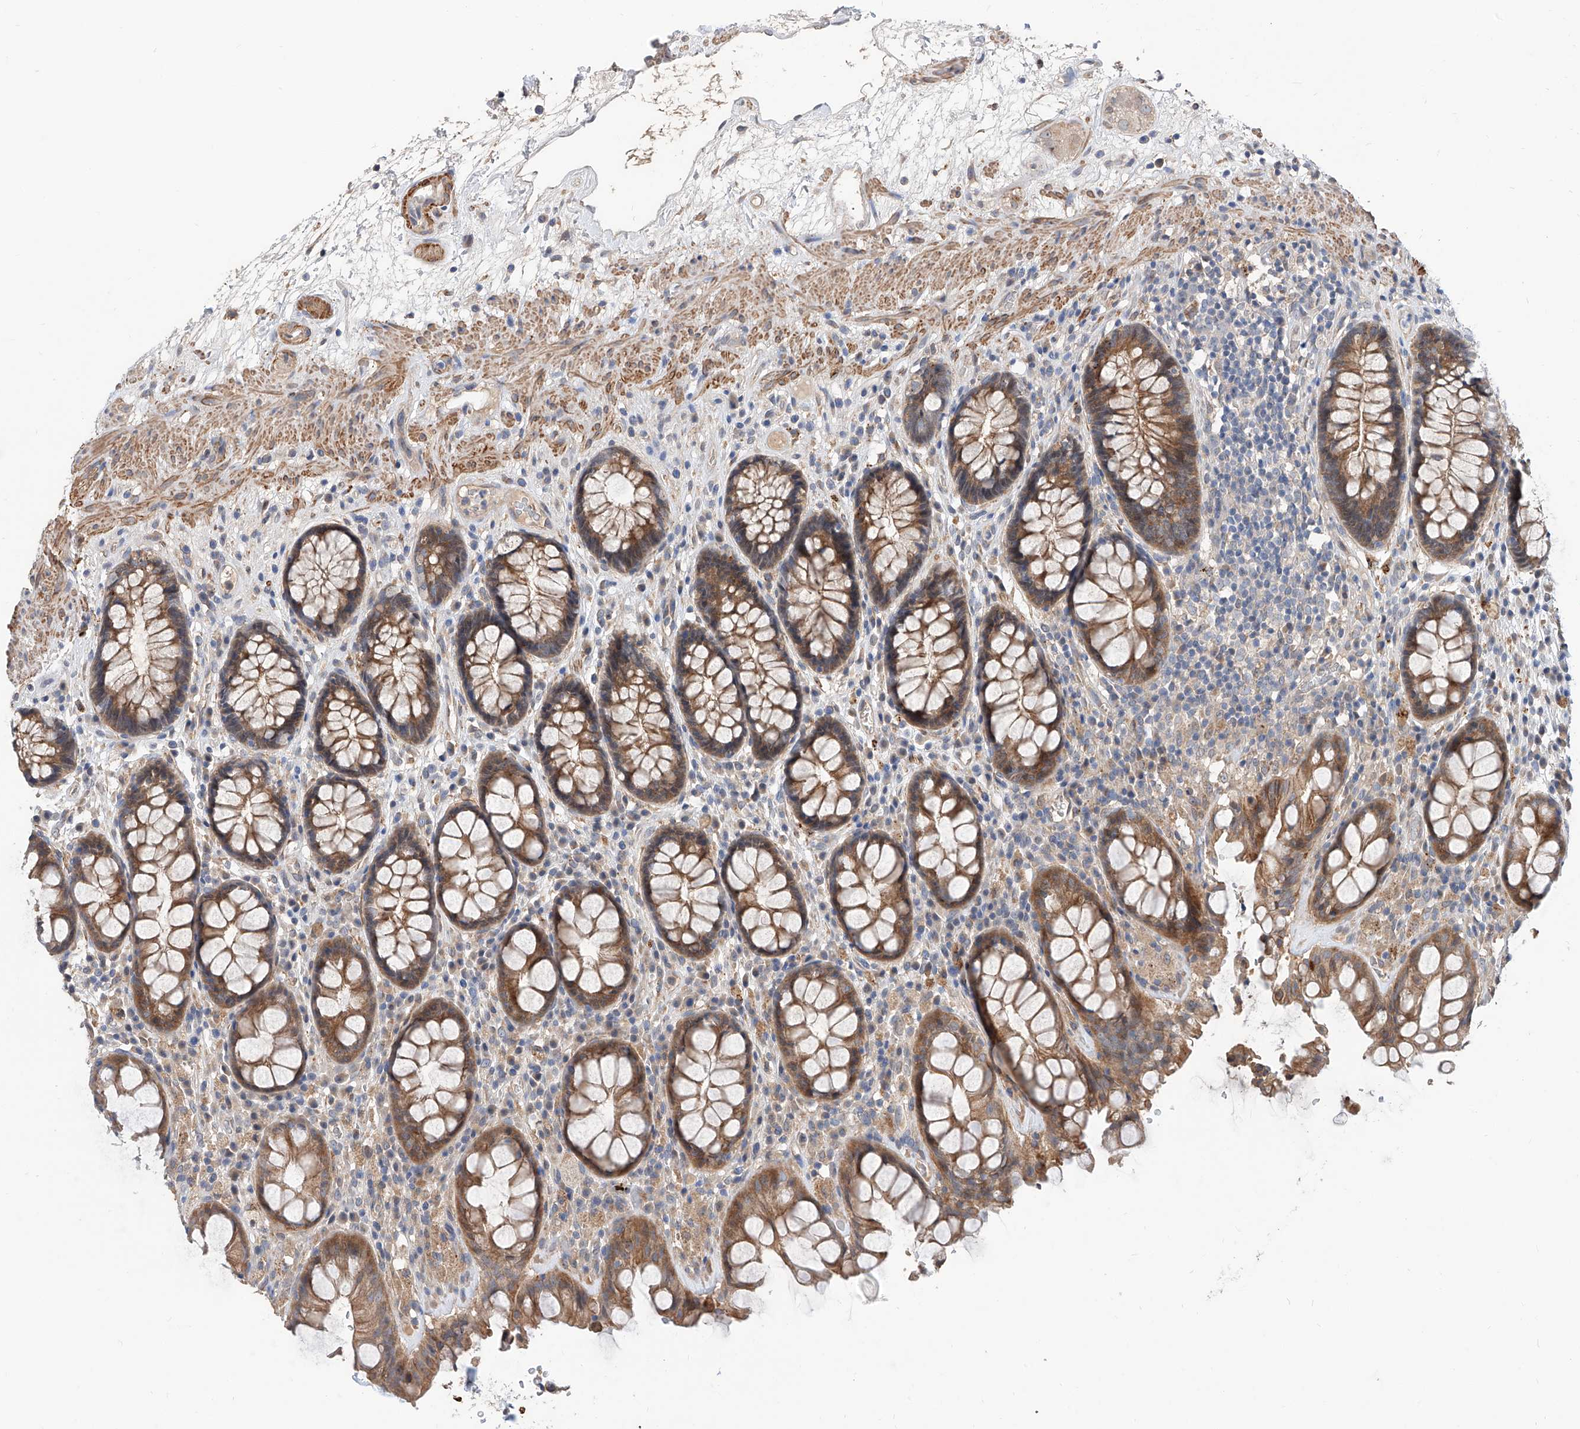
{"staining": {"intensity": "moderate", "quantity": ">75%", "location": "cytoplasmic/membranous"}, "tissue": "rectum", "cell_type": "Glandular cells", "image_type": "normal", "snomed": [{"axis": "morphology", "description": "Normal tissue, NOS"}, {"axis": "topography", "description": "Rectum"}], "caption": "Rectum stained with immunohistochemistry shows moderate cytoplasmic/membranous expression in approximately >75% of glandular cells. (DAB IHC with brightfield microscopy, high magnification).", "gene": "MAGEE2", "patient": {"sex": "male", "age": 64}}